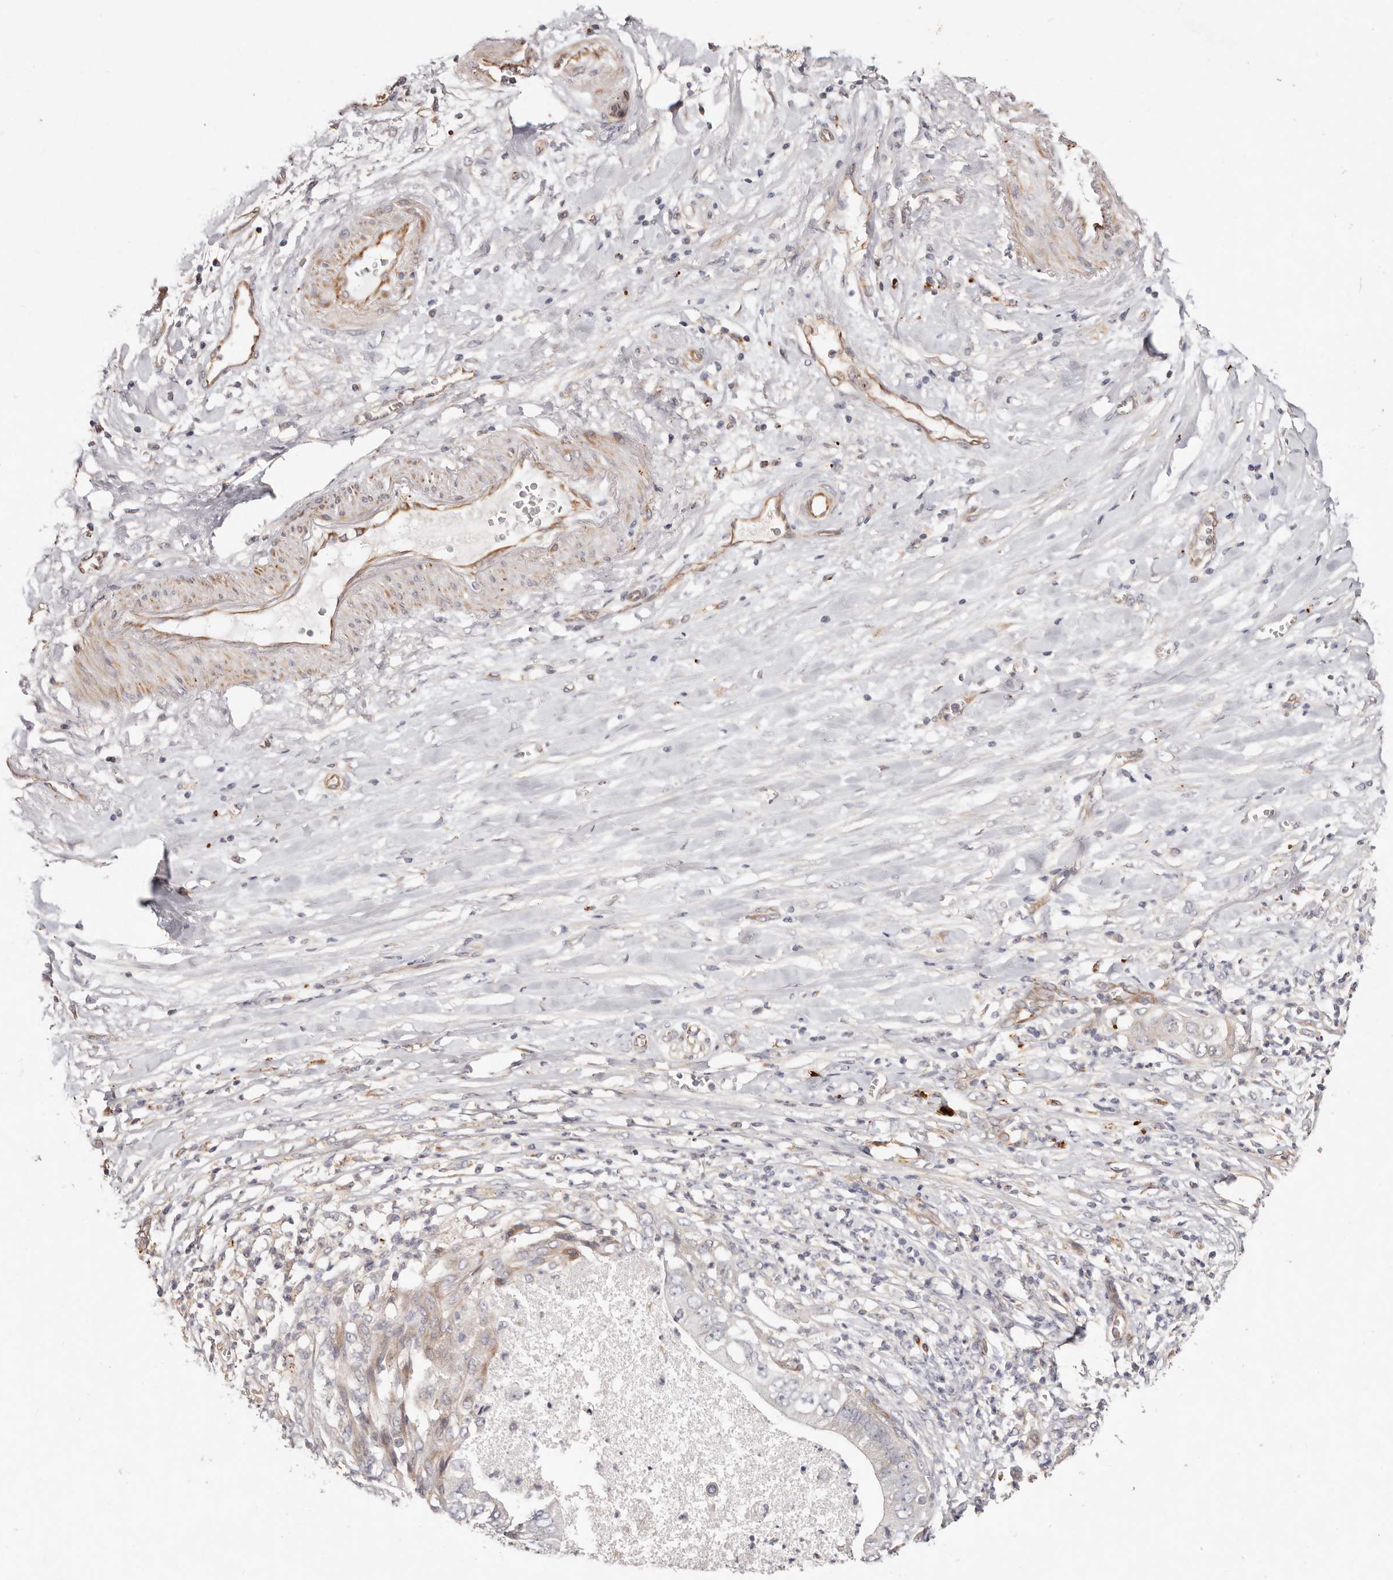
{"staining": {"intensity": "negative", "quantity": "none", "location": "none"}, "tissue": "pancreatic cancer", "cell_type": "Tumor cells", "image_type": "cancer", "snomed": [{"axis": "morphology", "description": "Adenocarcinoma, NOS"}, {"axis": "topography", "description": "Pancreas"}], "caption": "This photomicrograph is of adenocarcinoma (pancreatic) stained with immunohistochemistry to label a protein in brown with the nuclei are counter-stained blue. There is no expression in tumor cells.", "gene": "THBS3", "patient": {"sex": "female", "age": 78}}